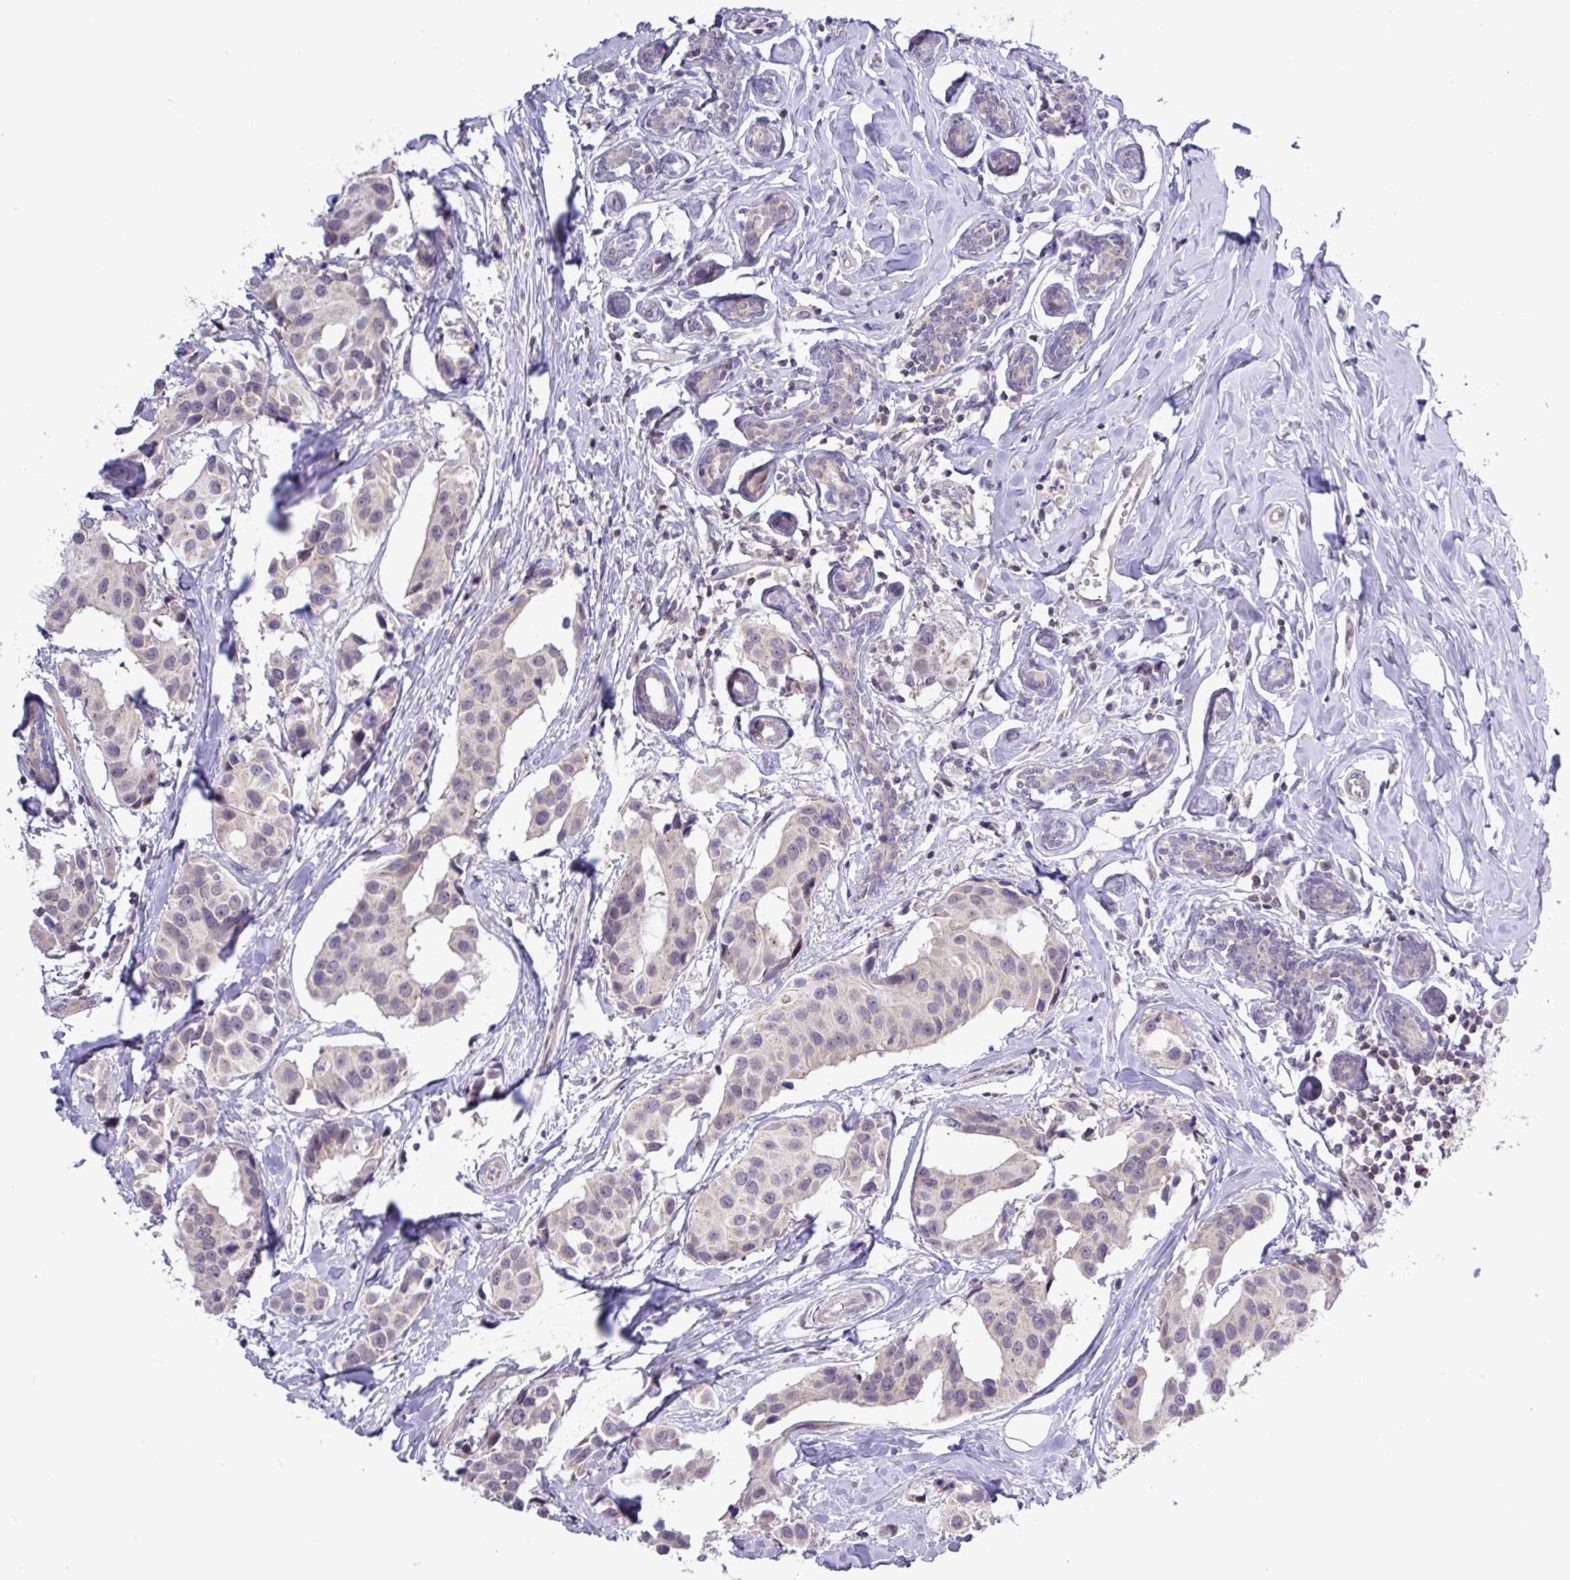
{"staining": {"intensity": "negative", "quantity": "none", "location": "none"}, "tissue": "breast cancer", "cell_type": "Tumor cells", "image_type": "cancer", "snomed": [{"axis": "morphology", "description": "Normal tissue, NOS"}, {"axis": "morphology", "description": "Duct carcinoma"}, {"axis": "topography", "description": "Breast"}], "caption": "Immunohistochemistry of breast cancer shows no expression in tumor cells.", "gene": "RTL3", "patient": {"sex": "female", "age": 39}}